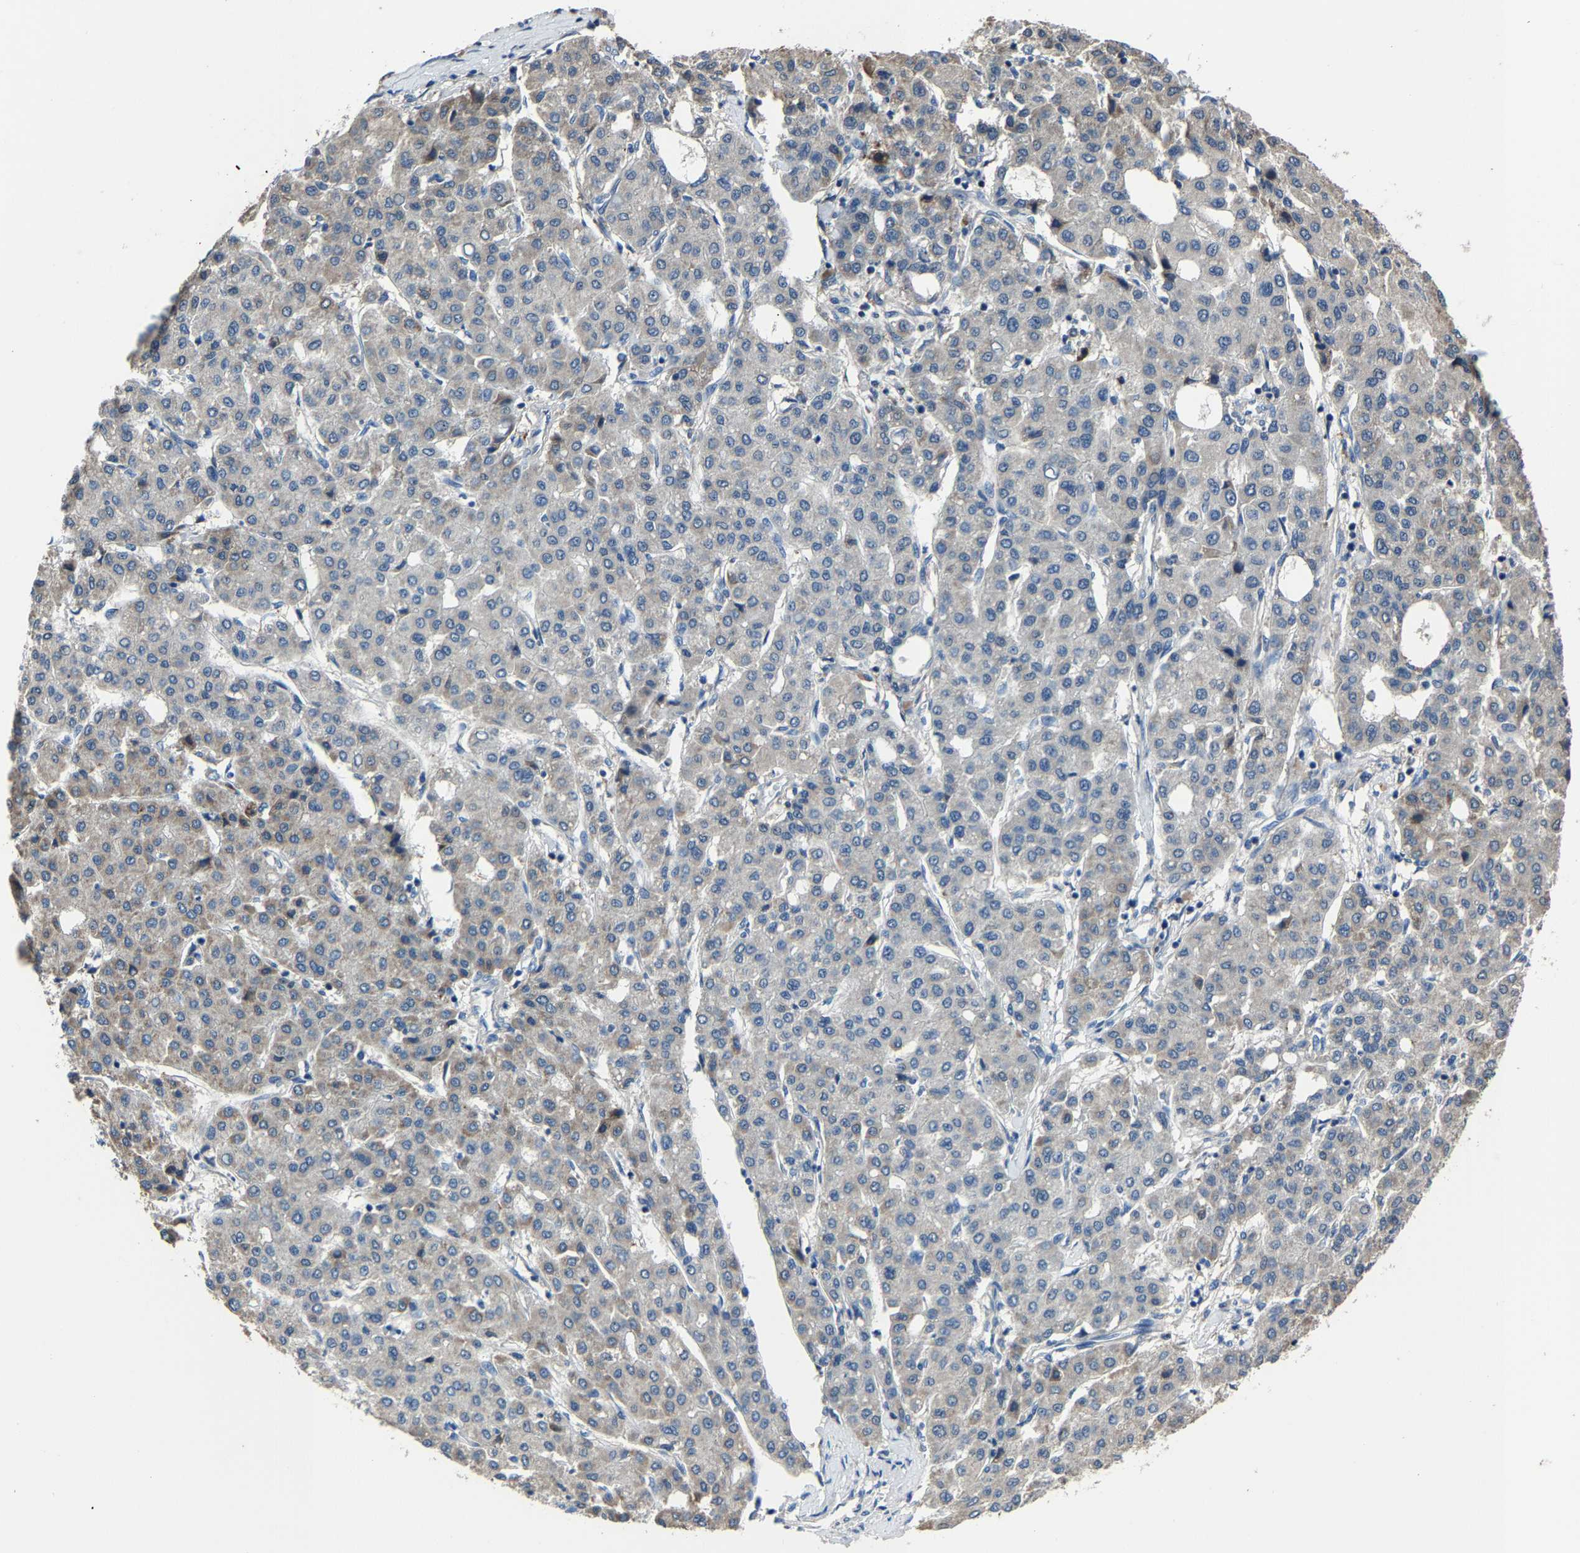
{"staining": {"intensity": "weak", "quantity": "<25%", "location": "cytoplasmic/membranous"}, "tissue": "liver cancer", "cell_type": "Tumor cells", "image_type": "cancer", "snomed": [{"axis": "morphology", "description": "Carcinoma, Hepatocellular, NOS"}, {"axis": "topography", "description": "Liver"}], "caption": "This is a photomicrograph of immunohistochemistry (IHC) staining of liver cancer, which shows no staining in tumor cells. Nuclei are stained in blue.", "gene": "STRBP", "patient": {"sex": "male", "age": 65}}